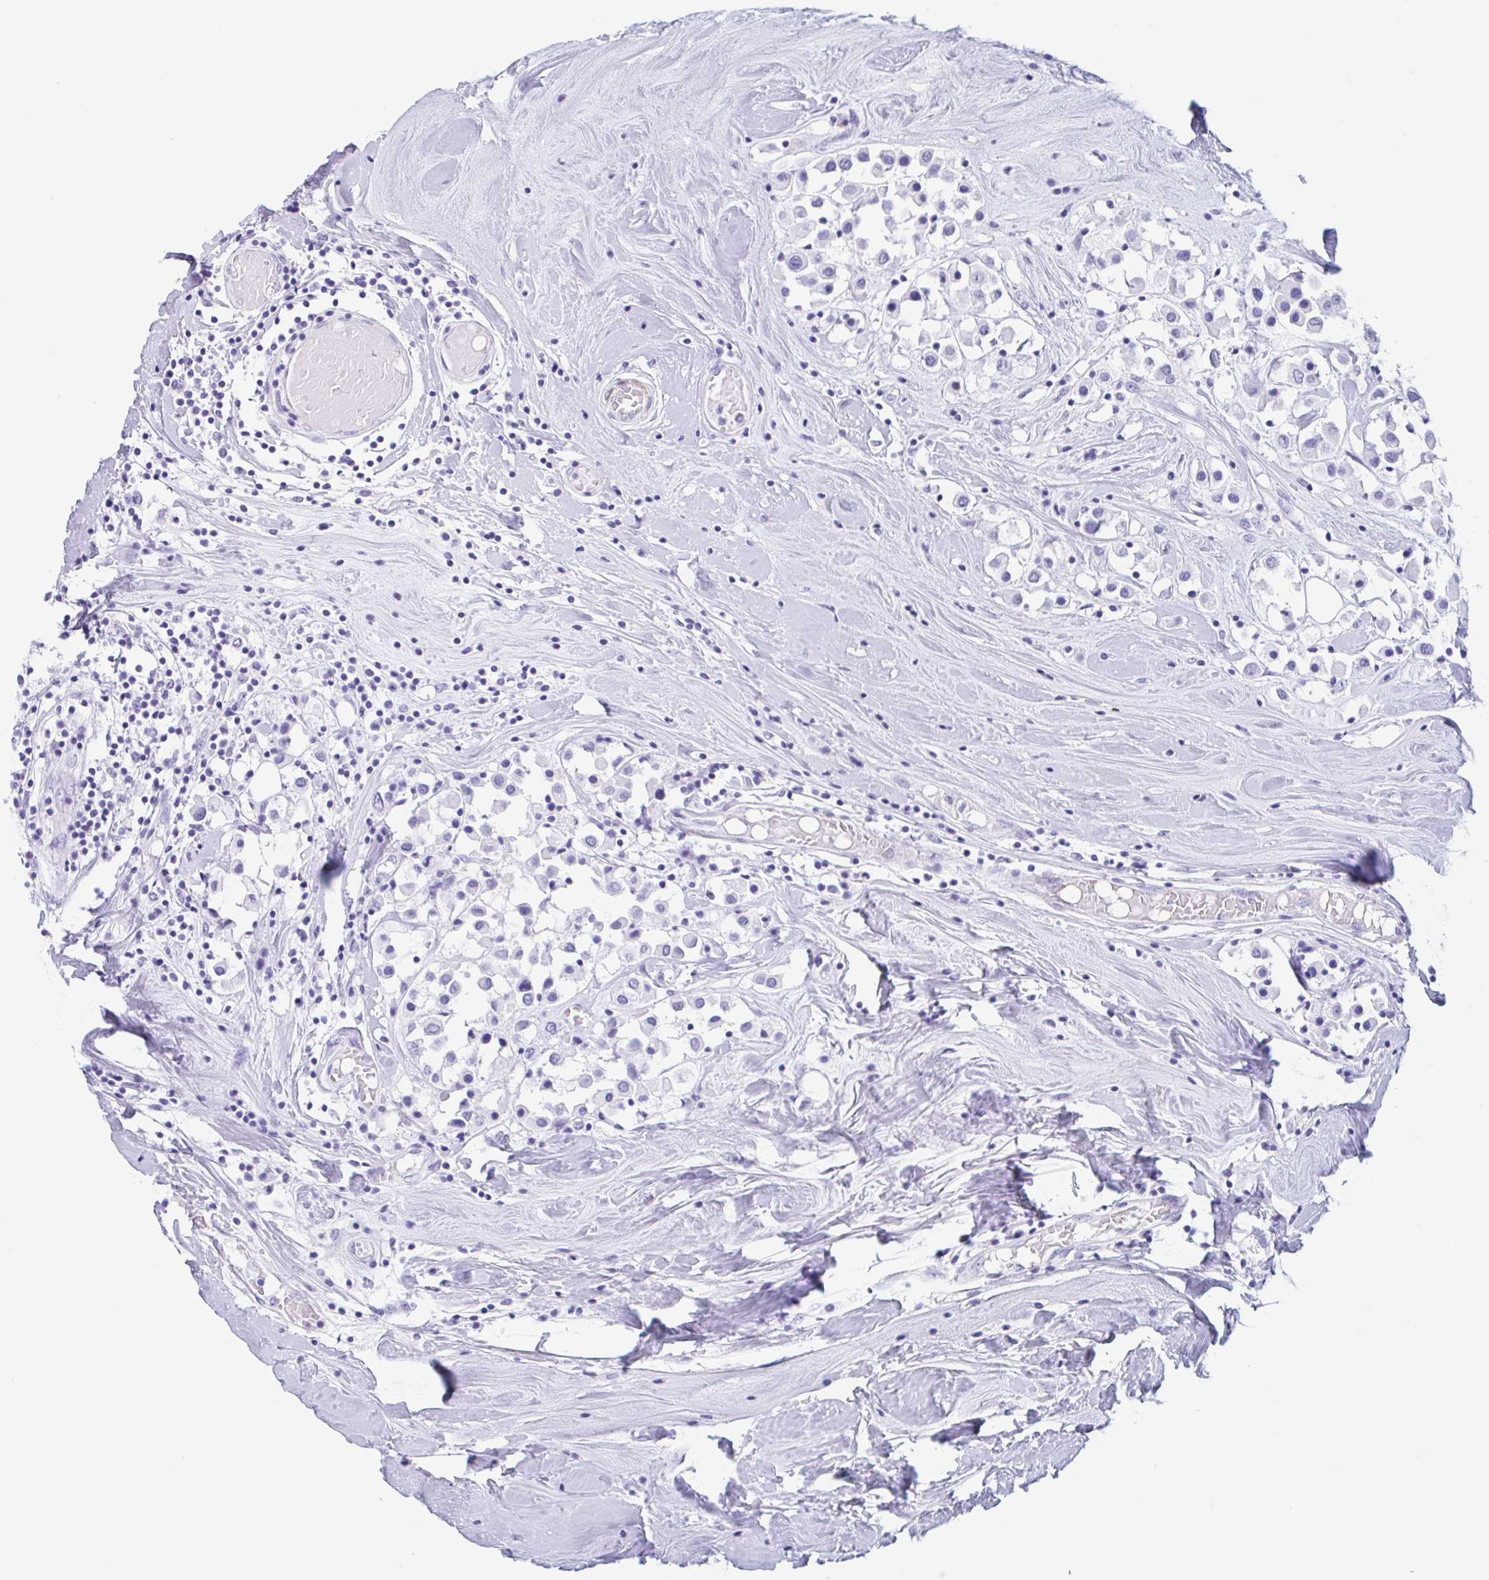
{"staining": {"intensity": "negative", "quantity": "none", "location": "none"}, "tissue": "breast cancer", "cell_type": "Tumor cells", "image_type": "cancer", "snomed": [{"axis": "morphology", "description": "Duct carcinoma"}, {"axis": "topography", "description": "Breast"}], "caption": "DAB immunohistochemical staining of human breast cancer demonstrates no significant staining in tumor cells. Nuclei are stained in blue.", "gene": "TAS2R41", "patient": {"sex": "female", "age": 61}}